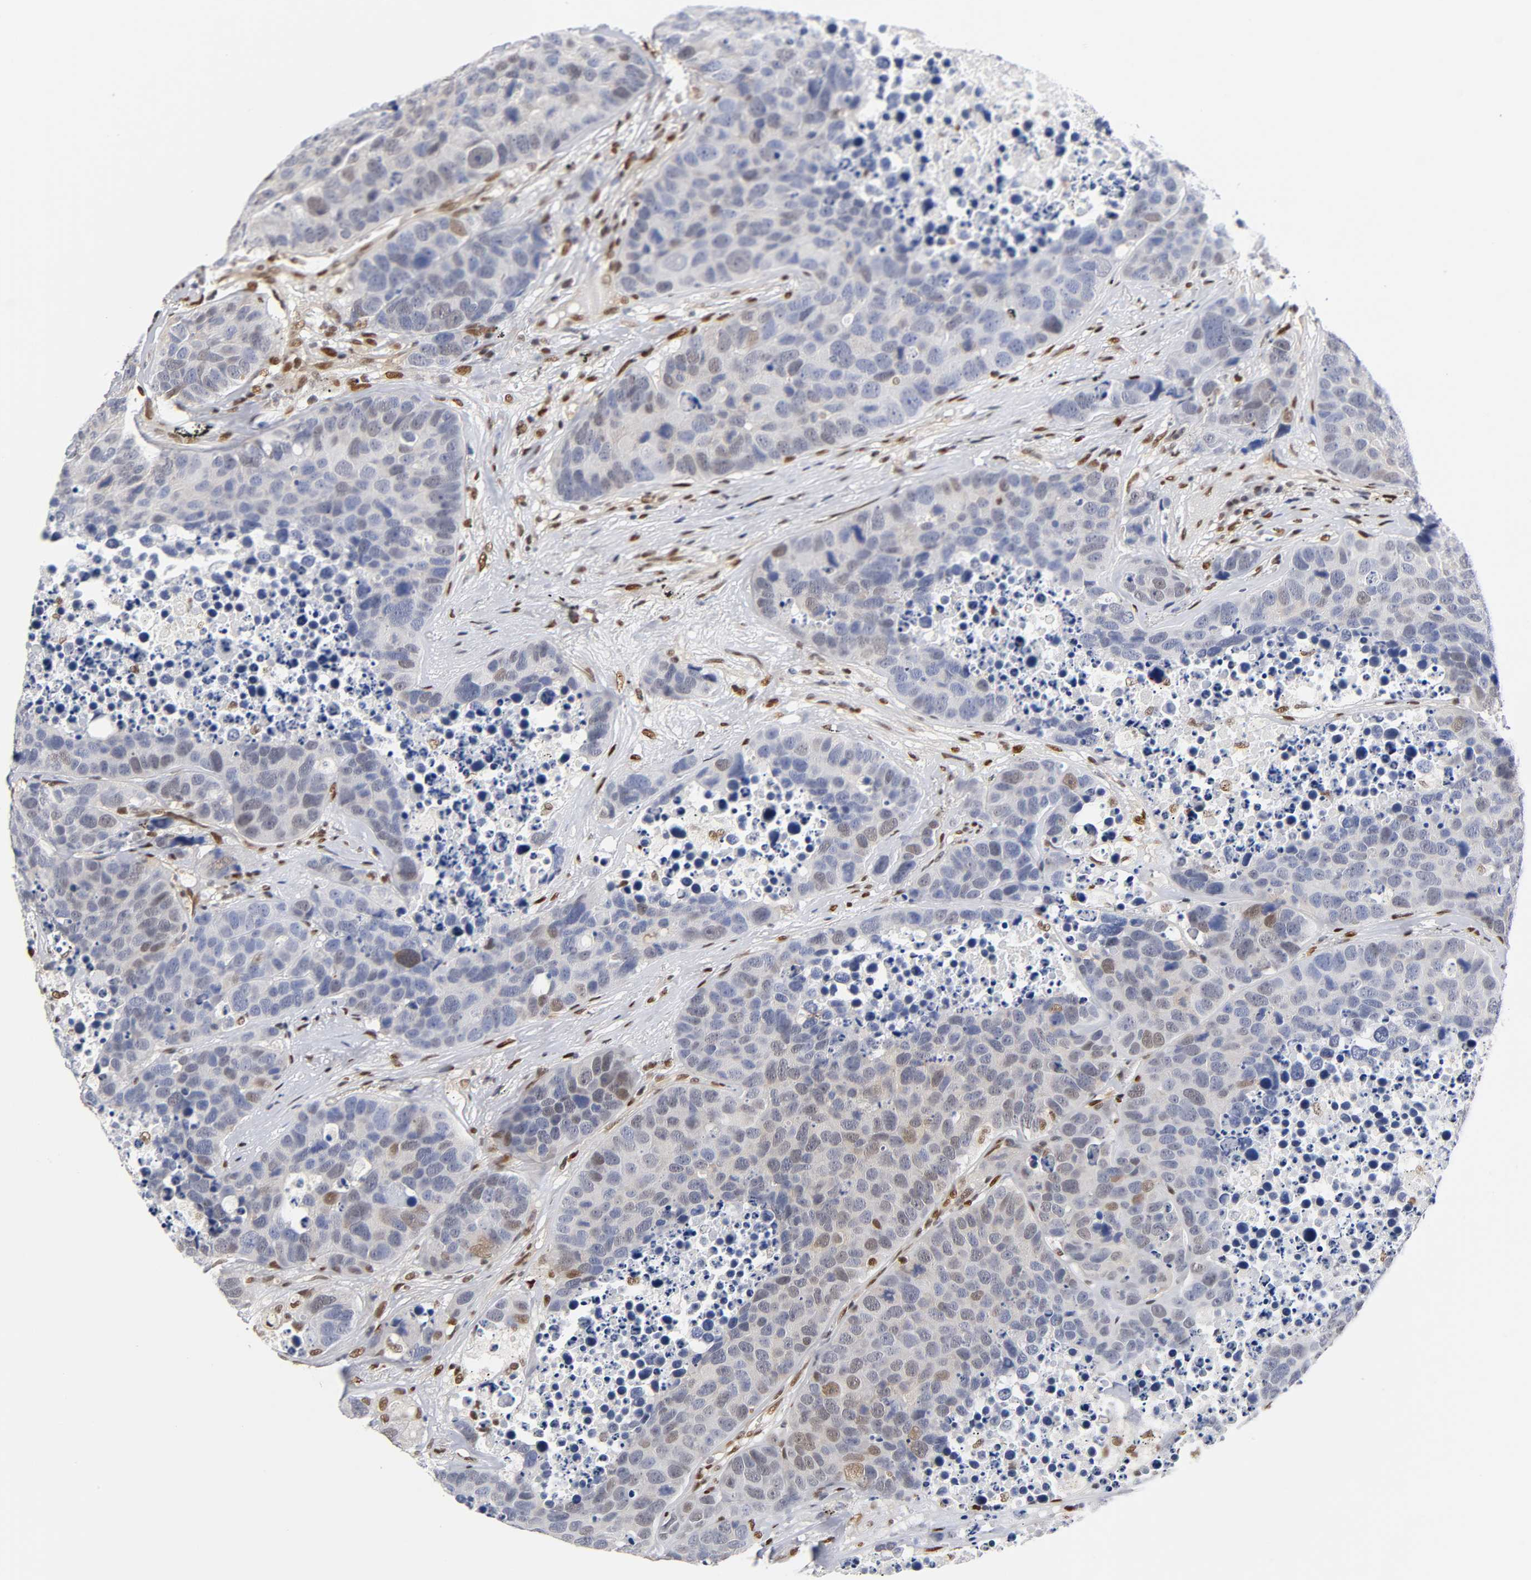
{"staining": {"intensity": "weak", "quantity": "25%-75%", "location": "cytoplasmic/membranous,nuclear"}, "tissue": "carcinoid", "cell_type": "Tumor cells", "image_type": "cancer", "snomed": [{"axis": "morphology", "description": "Carcinoid, malignant, NOS"}, {"axis": "topography", "description": "Lung"}], "caption": "IHC staining of carcinoid, which exhibits low levels of weak cytoplasmic/membranous and nuclear expression in about 25%-75% of tumor cells indicating weak cytoplasmic/membranous and nuclear protein positivity. The staining was performed using DAB (brown) for protein detection and nuclei were counterstained in hematoxylin (blue).", "gene": "NR3C1", "patient": {"sex": "male", "age": 60}}